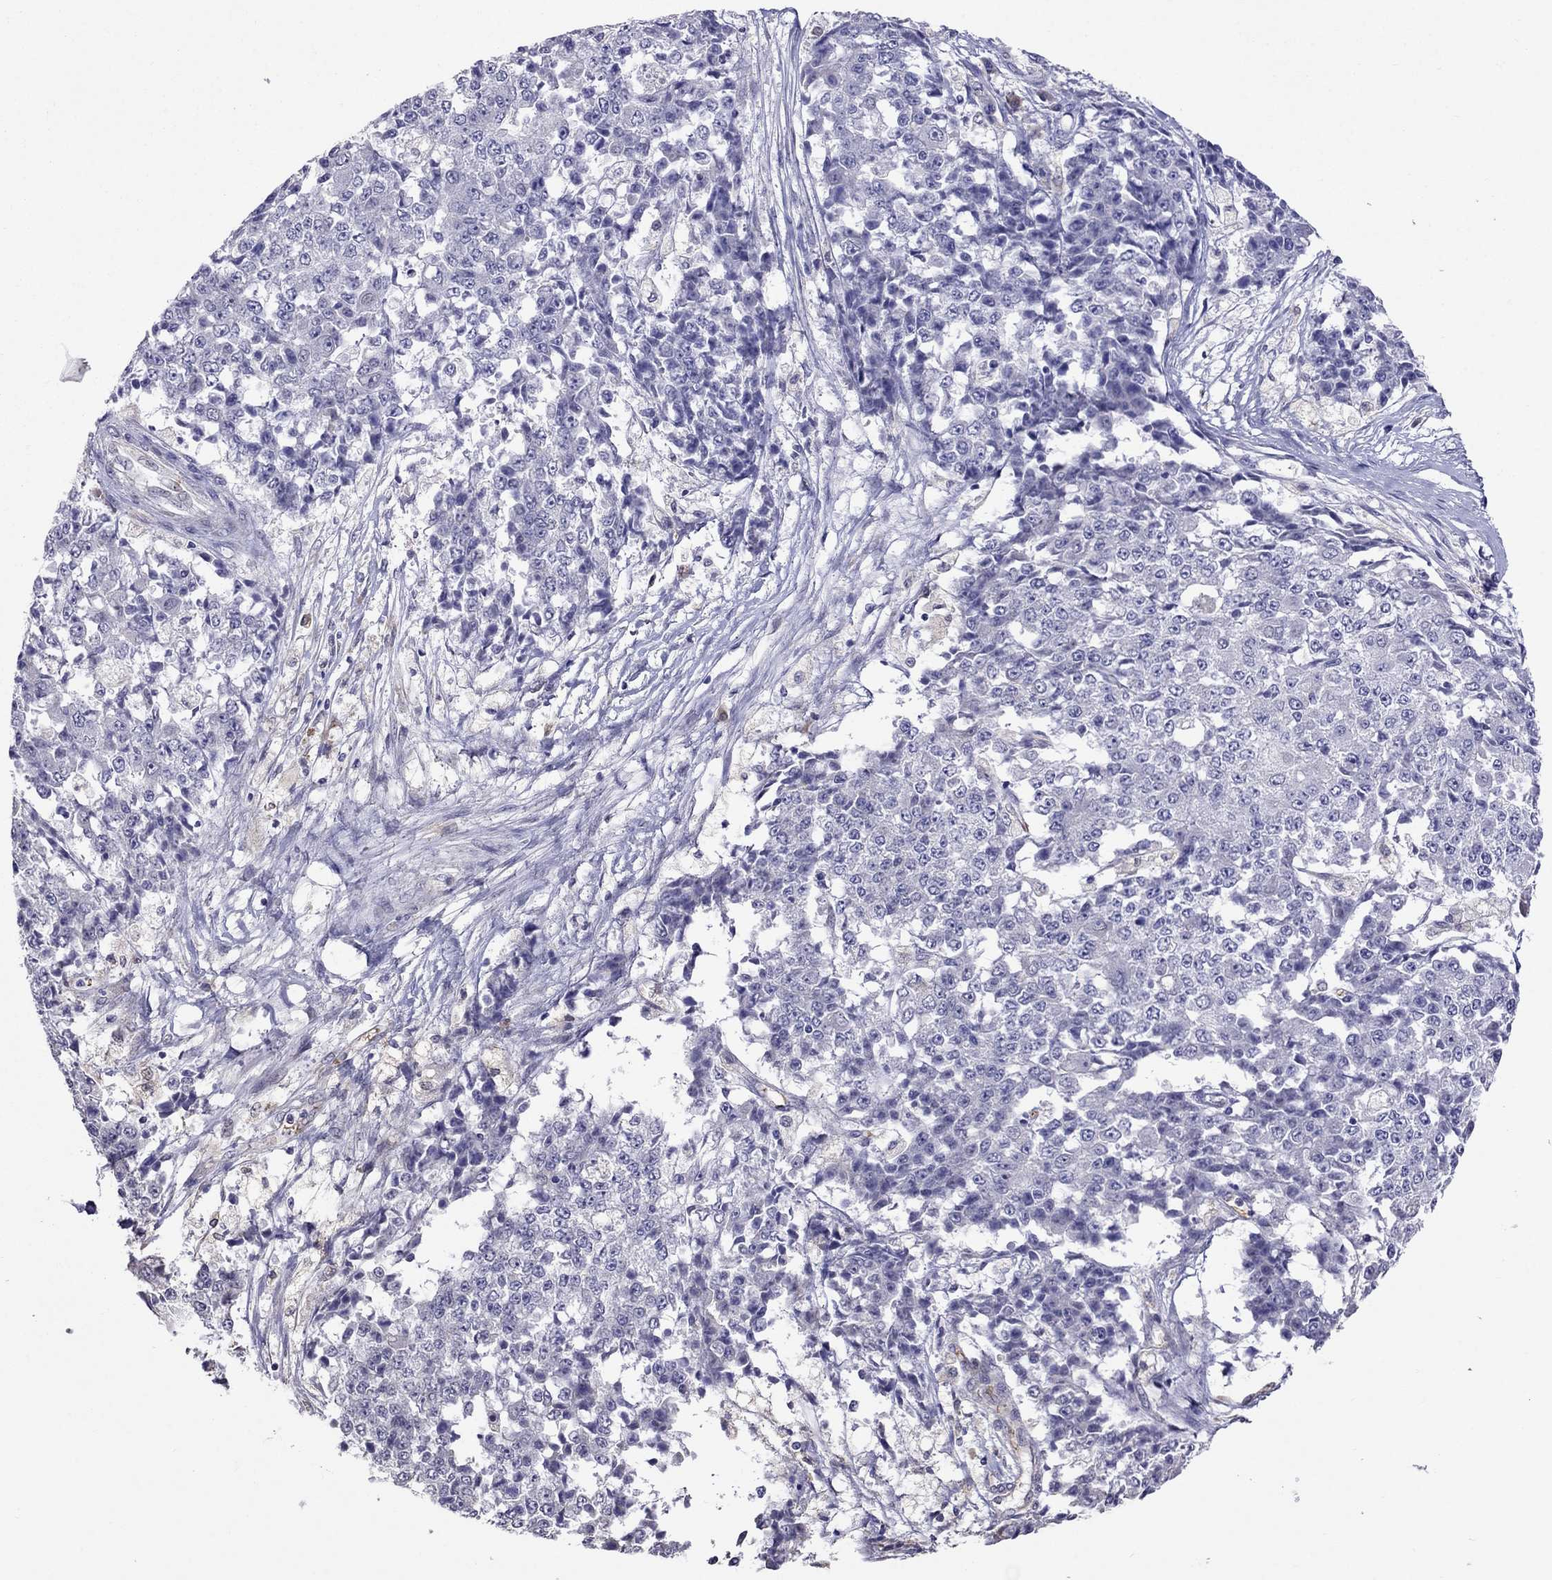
{"staining": {"intensity": "negative", "quantity": "none", "location": "none"}, "tissue": "ovarian cancer", "cell_type": "Tumor cells", "image_type": "cancer", "snomed": [{"axis": "morphology", "description": "Carcinoma, endometroid"}, {"axis": "topography", "description": "Ovary"}], "caption": "DAB (3,3'-diaminobenzidine) immunohistochemical staining of human ovarian cancer exhibits no significant expression in tumor cells. (Brightfield microscopy of DAB immunohistochemistry (IHC) at high magnification).", "gene": "ADAM28", "patient": {"sex": "female", "age": 42}}